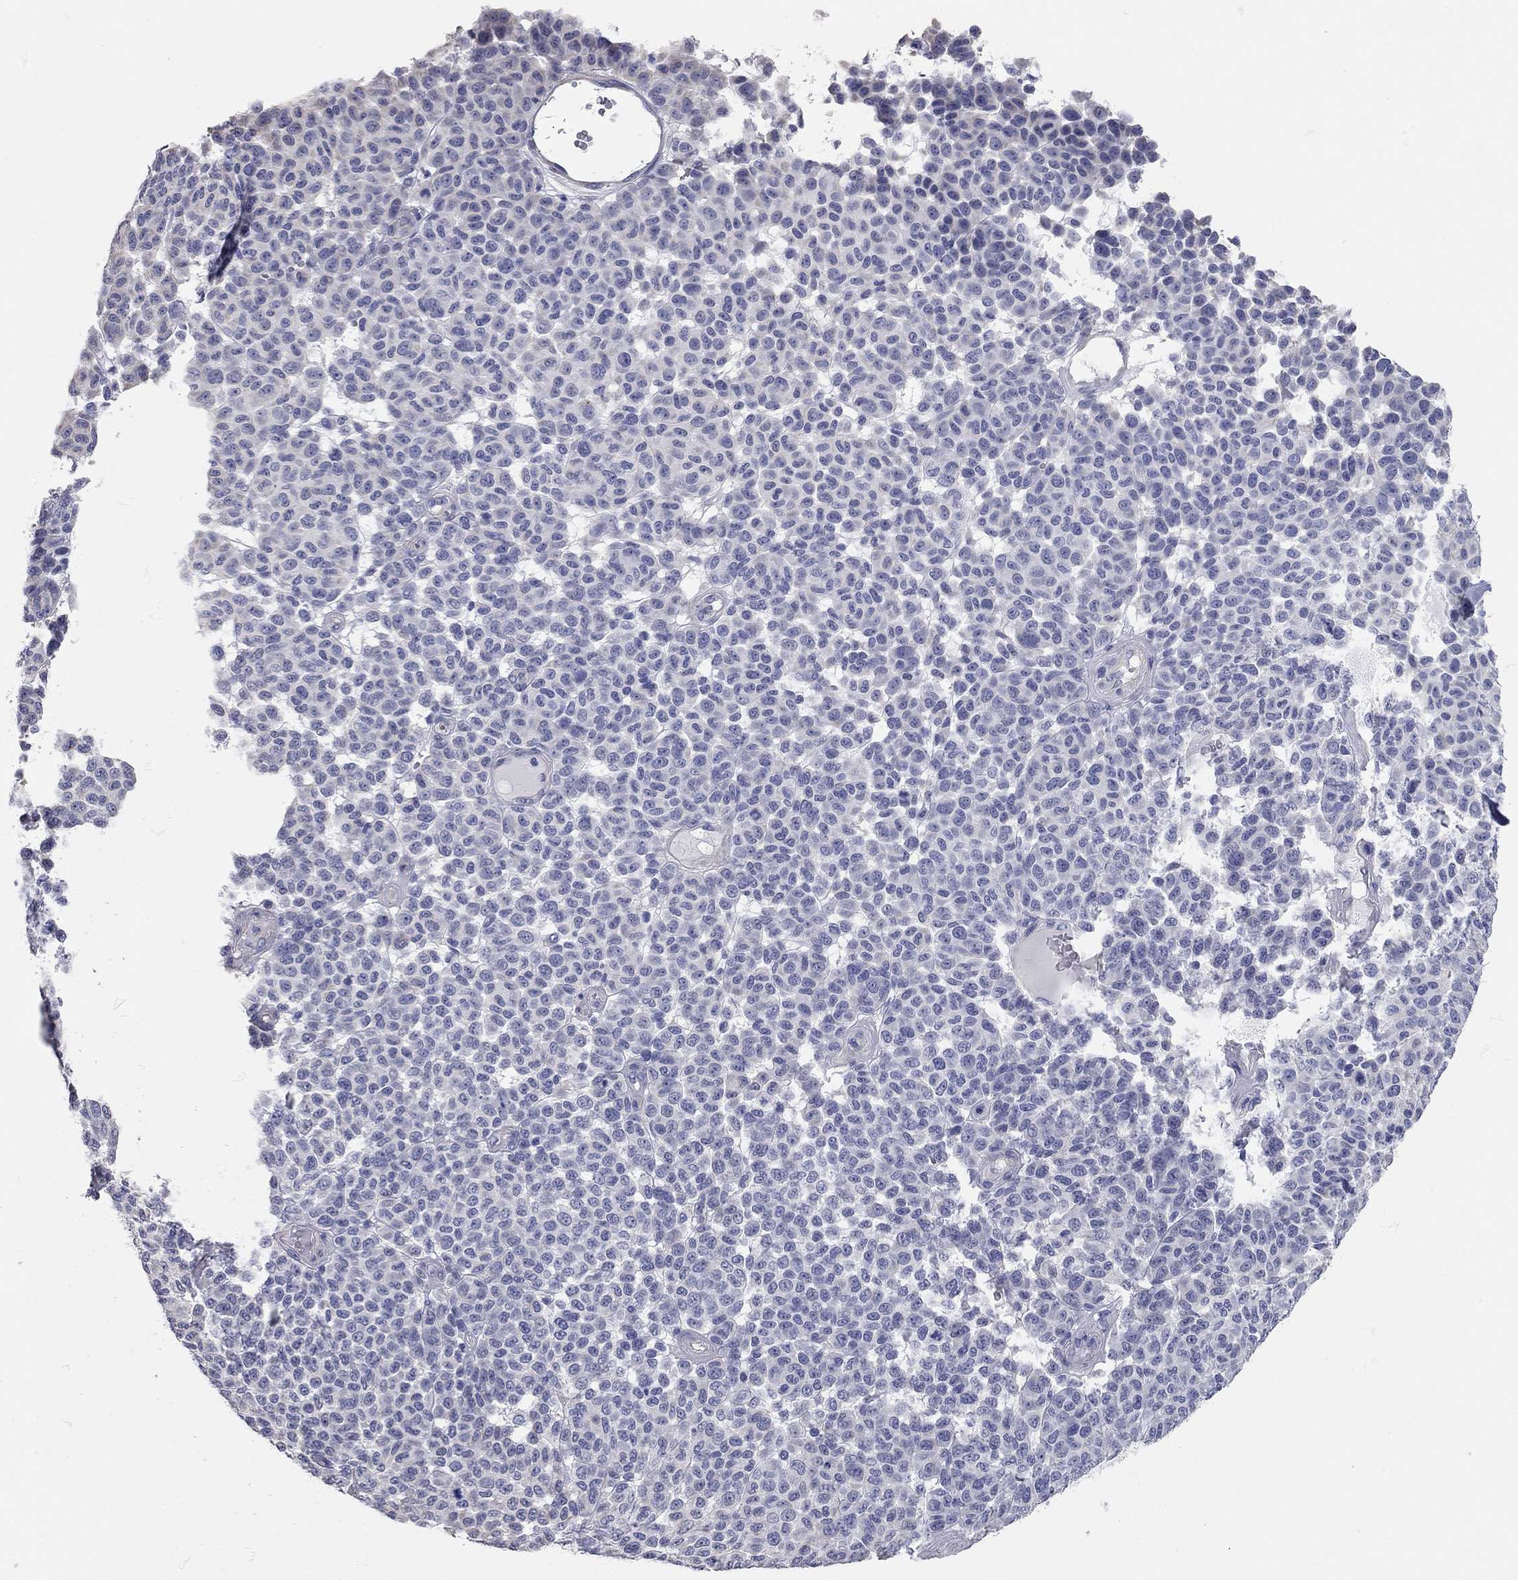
{"staining": {"intensity": "negative", "quantity": "none", "location": "none"}, "tissue": "melanoma", "cell_type": "Tumor cells", "image_type": "cancer", "snomed": [{"axis": "morphology", "description": "Malignant melanoma, NOS"}, {"axis": "topography", "description": "Skin"}], "caption": "This is an immunohistochemistry image of human melanoma. There is no expression in tumor cells.", "gene": "C10orf90", "patient": {"sex": "male", "age": 59}}